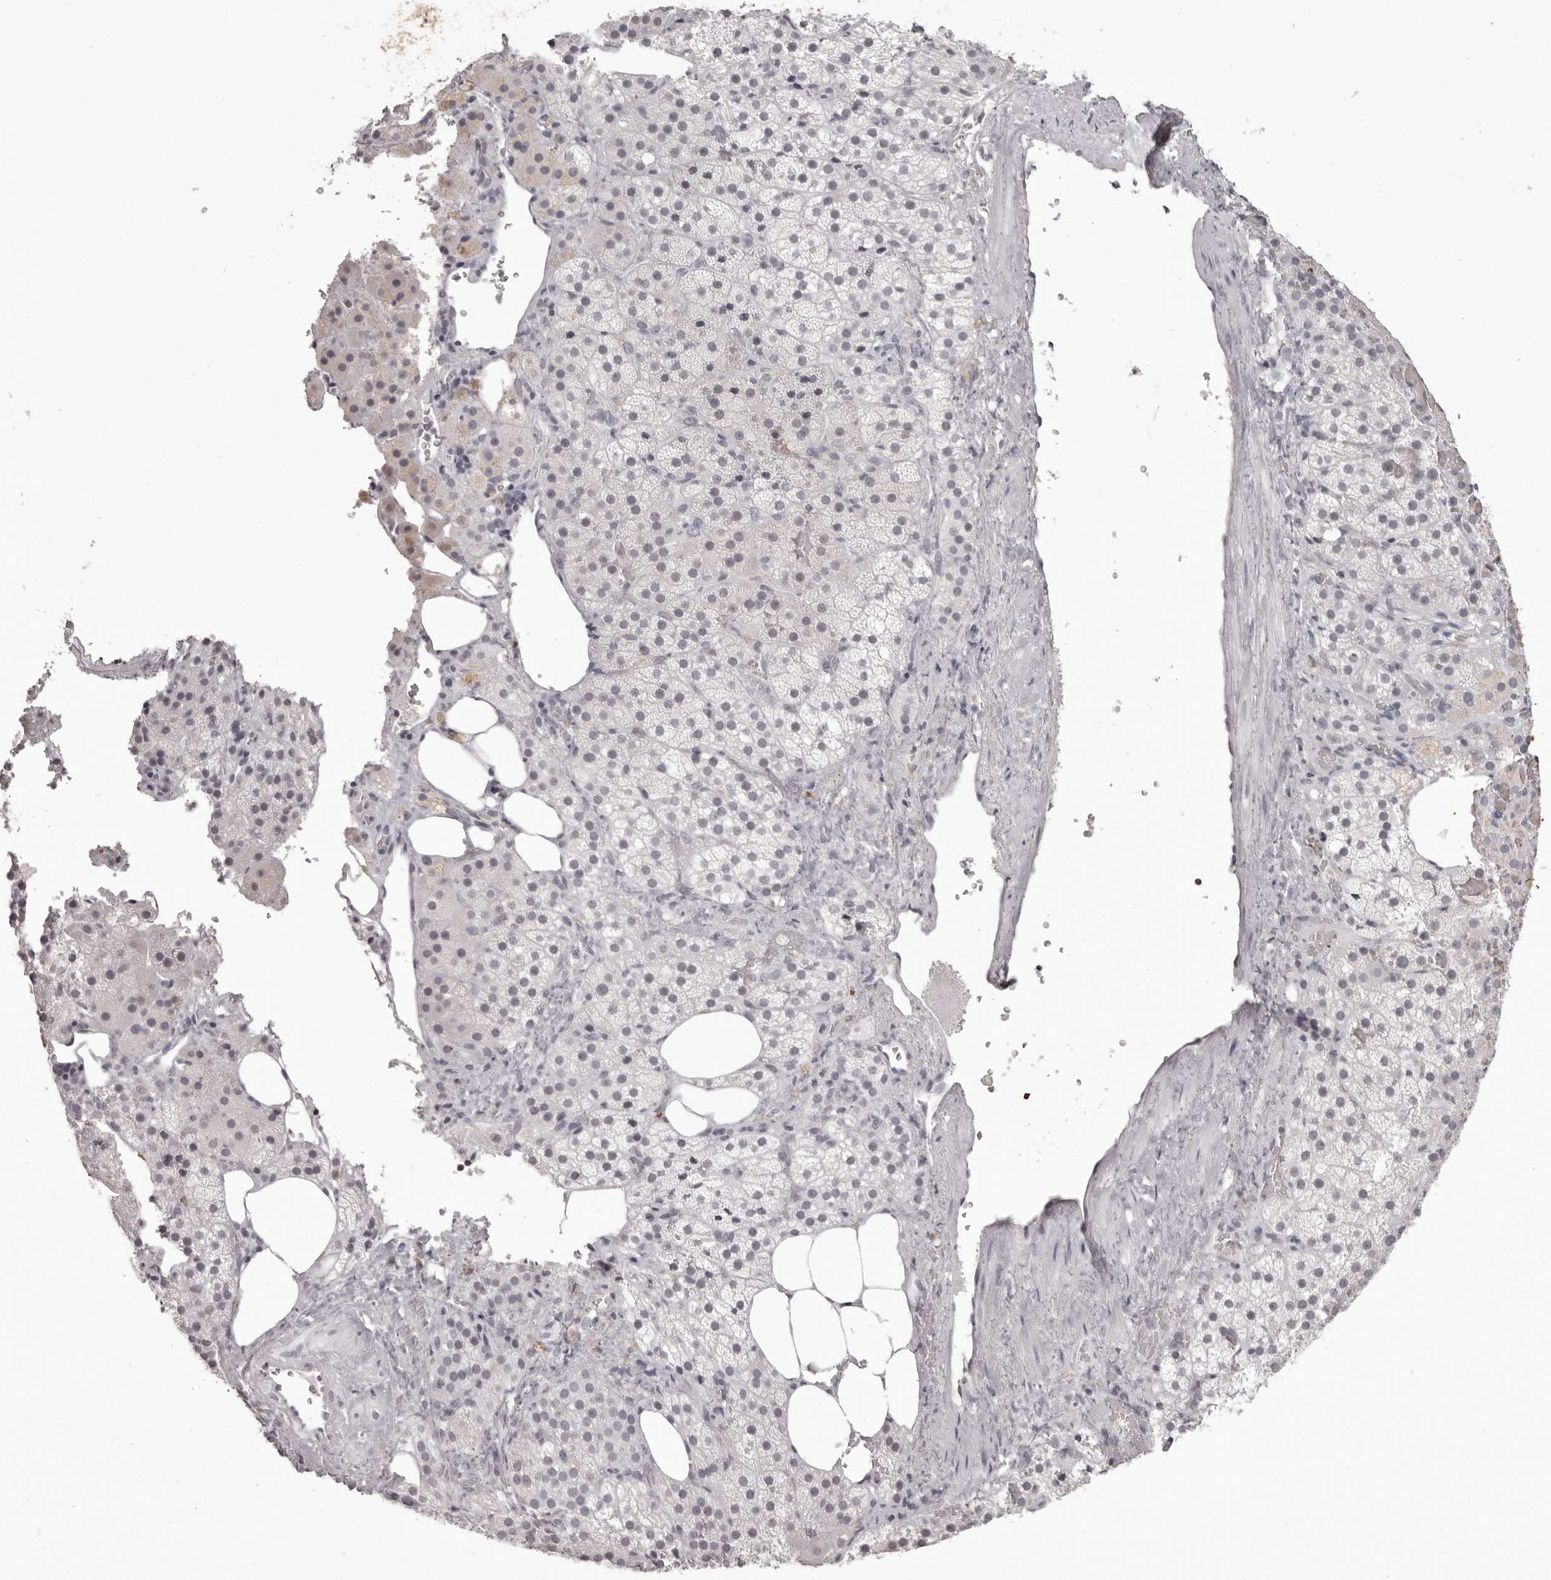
{"staining": {"intensity": "negative", "quantity": "none", "location": "none"}, "tissue": "adrenal gland", "cell_type": "Glandular cells", "image_type": "normal", "snomed": [{"axis": "morphology", "description": "Normal tissue, NOS"}, {"axis": "topography", "description": "Adrenal gland"}], "caption": "Immunohistochemistry (IHC) micrograph of benign adrenal gland: adrenal gland stained with DAB (3,3'-diaminobenzidine) reveals no significant protein expression in glandular cells. The staining is performed using DAB brown chromogen with nuclei counter-stained in using hematoxylin.", "gene": "C8orf74", "patient": {"sex": "female", "age": 59}}